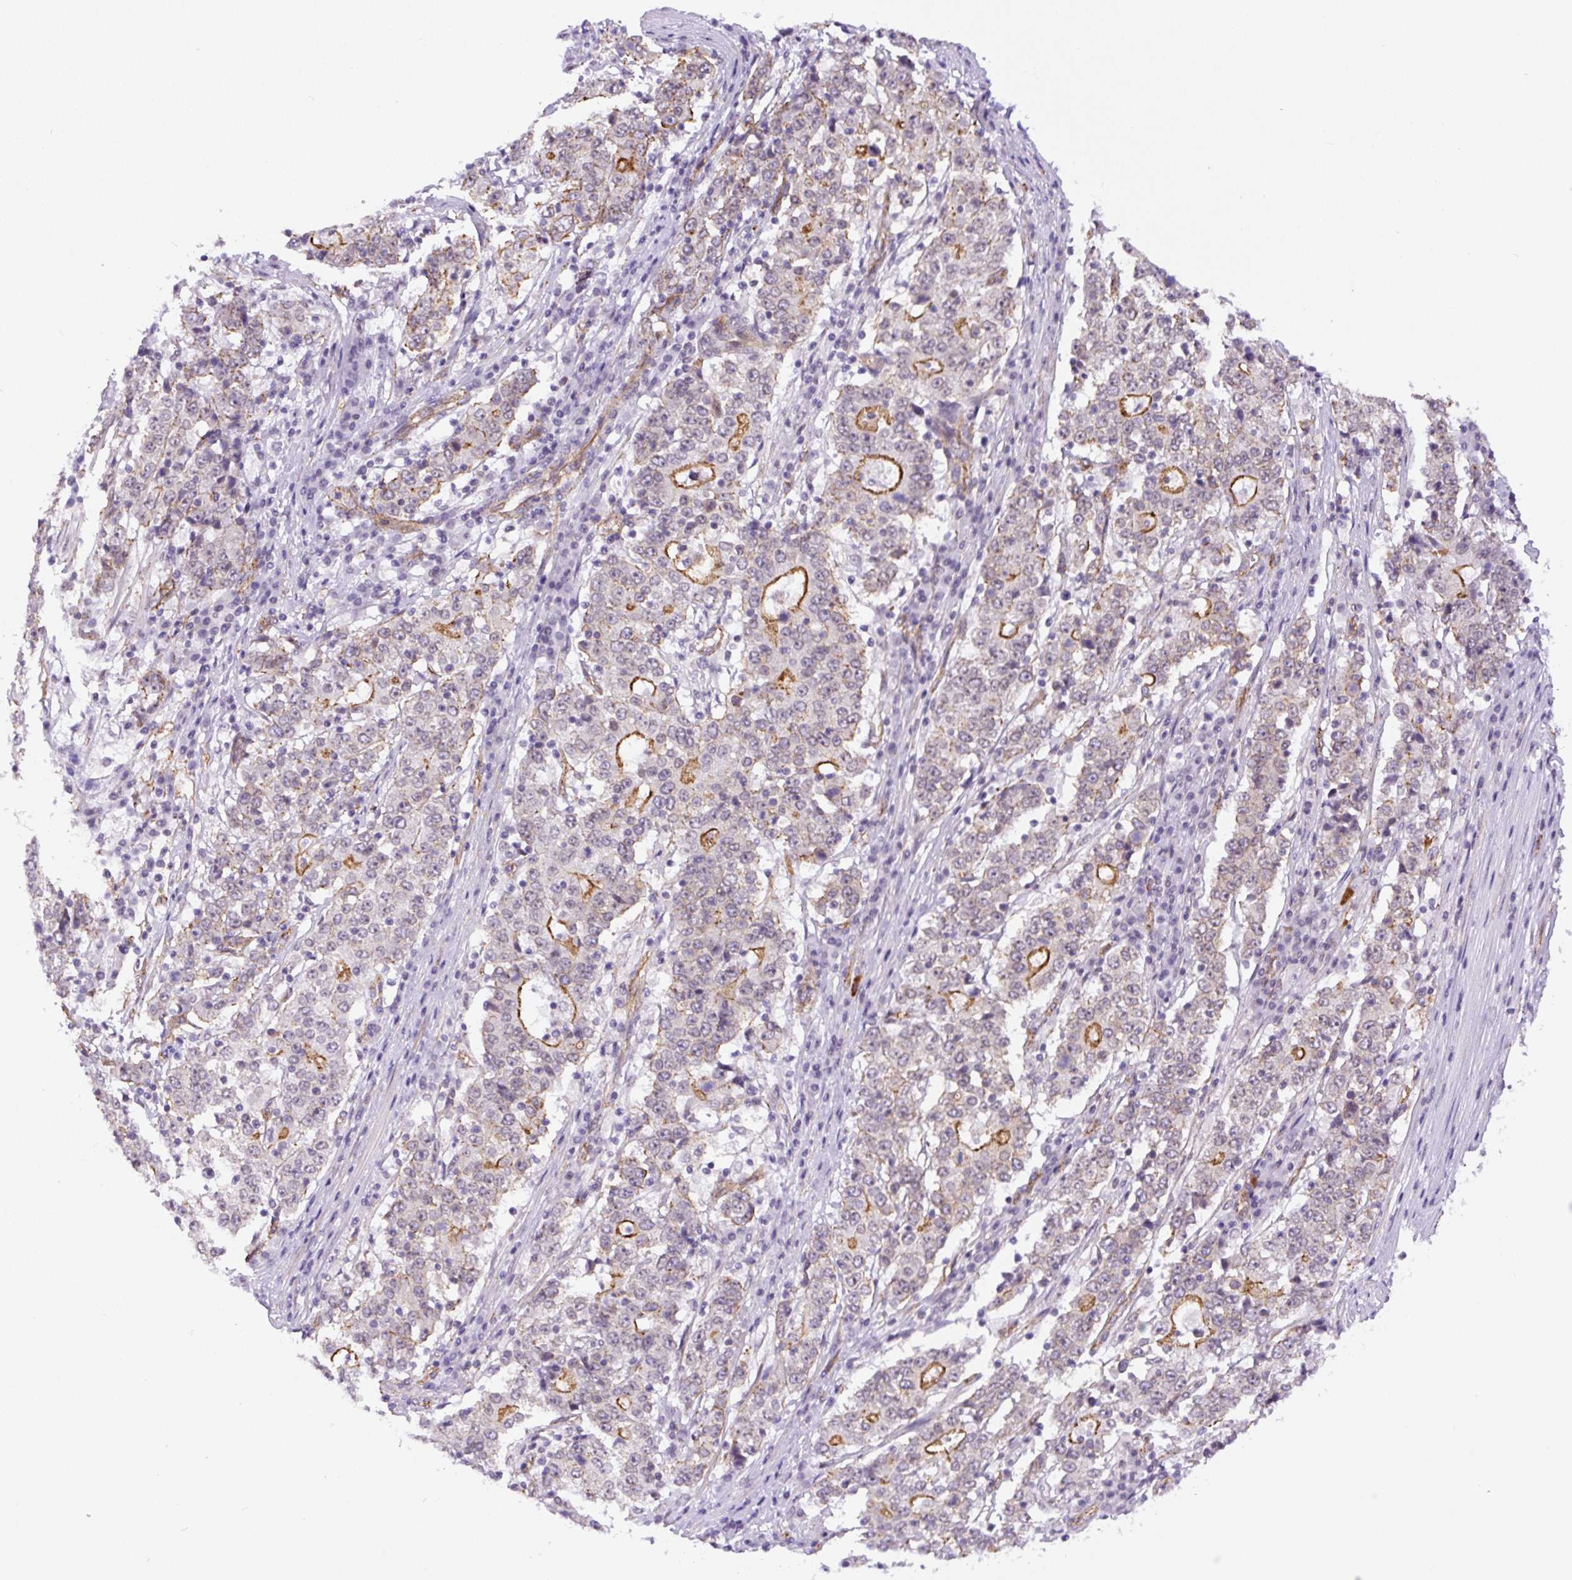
{"staining": {"intensity": "moderate", "quantity": "25%-75%", "location": "cytoplasmic/membranous"}, "tissue": "stomach cancer", "cell_type": "Tumor cells", "image_type": "cancer", "snomed": [{"axis": "morphology", "description": "Adenocarcinoma, NOS"}, {"axis": "topography", "description": "Stomach"}], "caption": "Immunohistochemistry histopathology image of stomach cancer stained for a protein (brown), which exhibits medium levels of moderate cytoplasmic/membranous expression in about 25%-75% of tumor cells.", "gene": "MYO5C", "patient": {"sex": "male", "age": 59}}